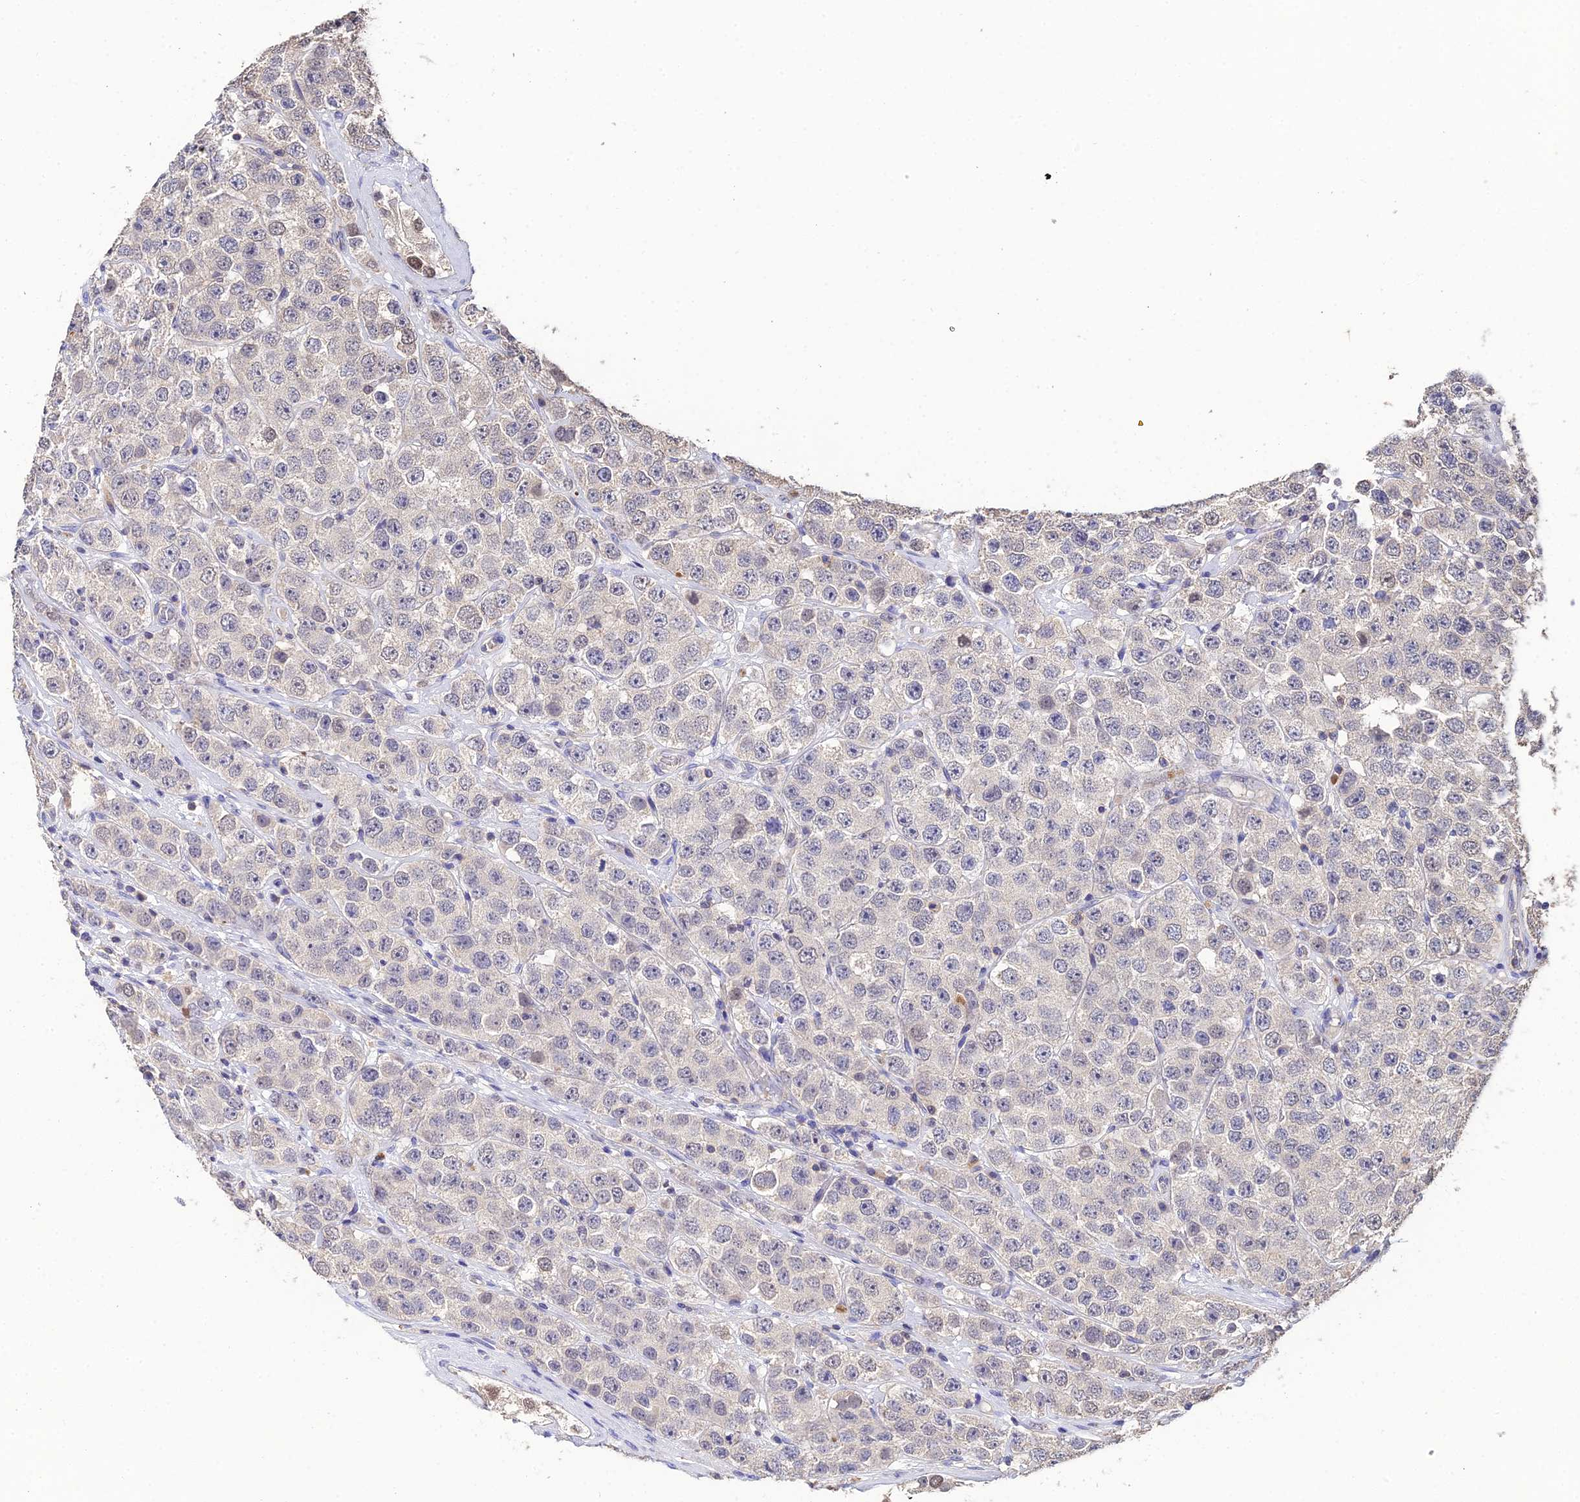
{"staining": {"intensity": "negative", "quantity": "none", "location": "none"}, "tissue": "testis cancer", "cell_type": "Tumor cells", "image_type": "cancer", "snomed": [{"axis": "morphology", "description": "Seminoma, NOS"}, {"axis": "topography", "description": "Testis"}], "caption": "This histopathology image is of testis cancer stained with immunohistochemistry (IHC) to label a protein in brown with the nuclei are counter-stained blue. There is no positivity in tumor cells.", "gene": "LSM5", "patient": {"sex": "male", "age": 28}}